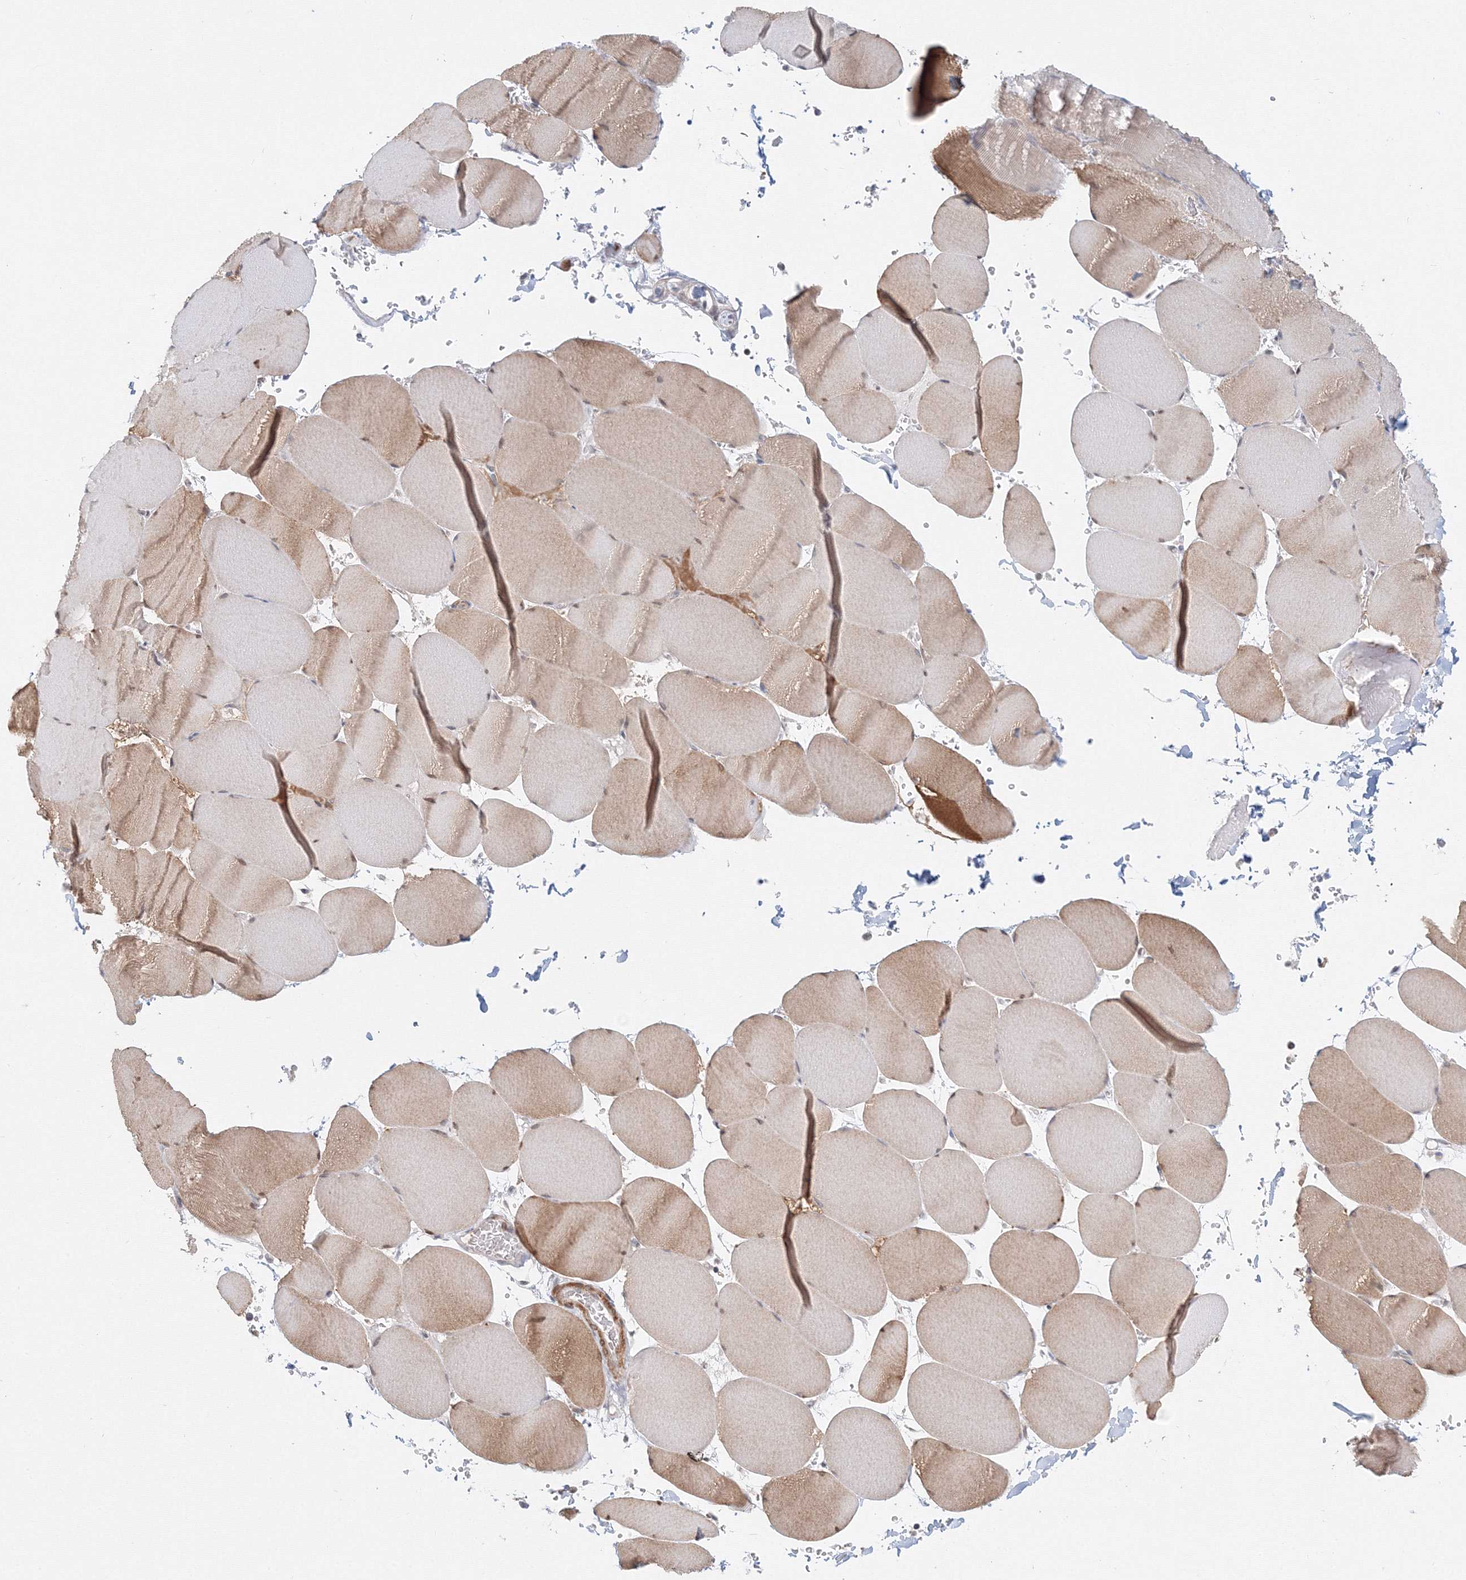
{"staining": {"intensity": "weak", "quantity": "25%-75%", "location": "cytoplasmic/membranous"}, "tissue": "skeletal muscle", "cell_type": "Myocytes", "image_type": "normal", "snomed": [{"axis": "morphology", "description": "Normal tissue, NOS"}, {"axis": "topography", "description": "Skeletal muscle"}, {"axis": "topography", "description": "Head-Neck"}], "caption": "Myocytes display weak cytoplasmic/membranous positivity in approximately 25%-75% of cells in benign skeletal muscle. Immunohistochemistry (ihc) stains the protein of interest in brown and the nuclei are stained blue.", "gene": "ARHGAP21", "patient": {"sex": "male", "age": 66}}